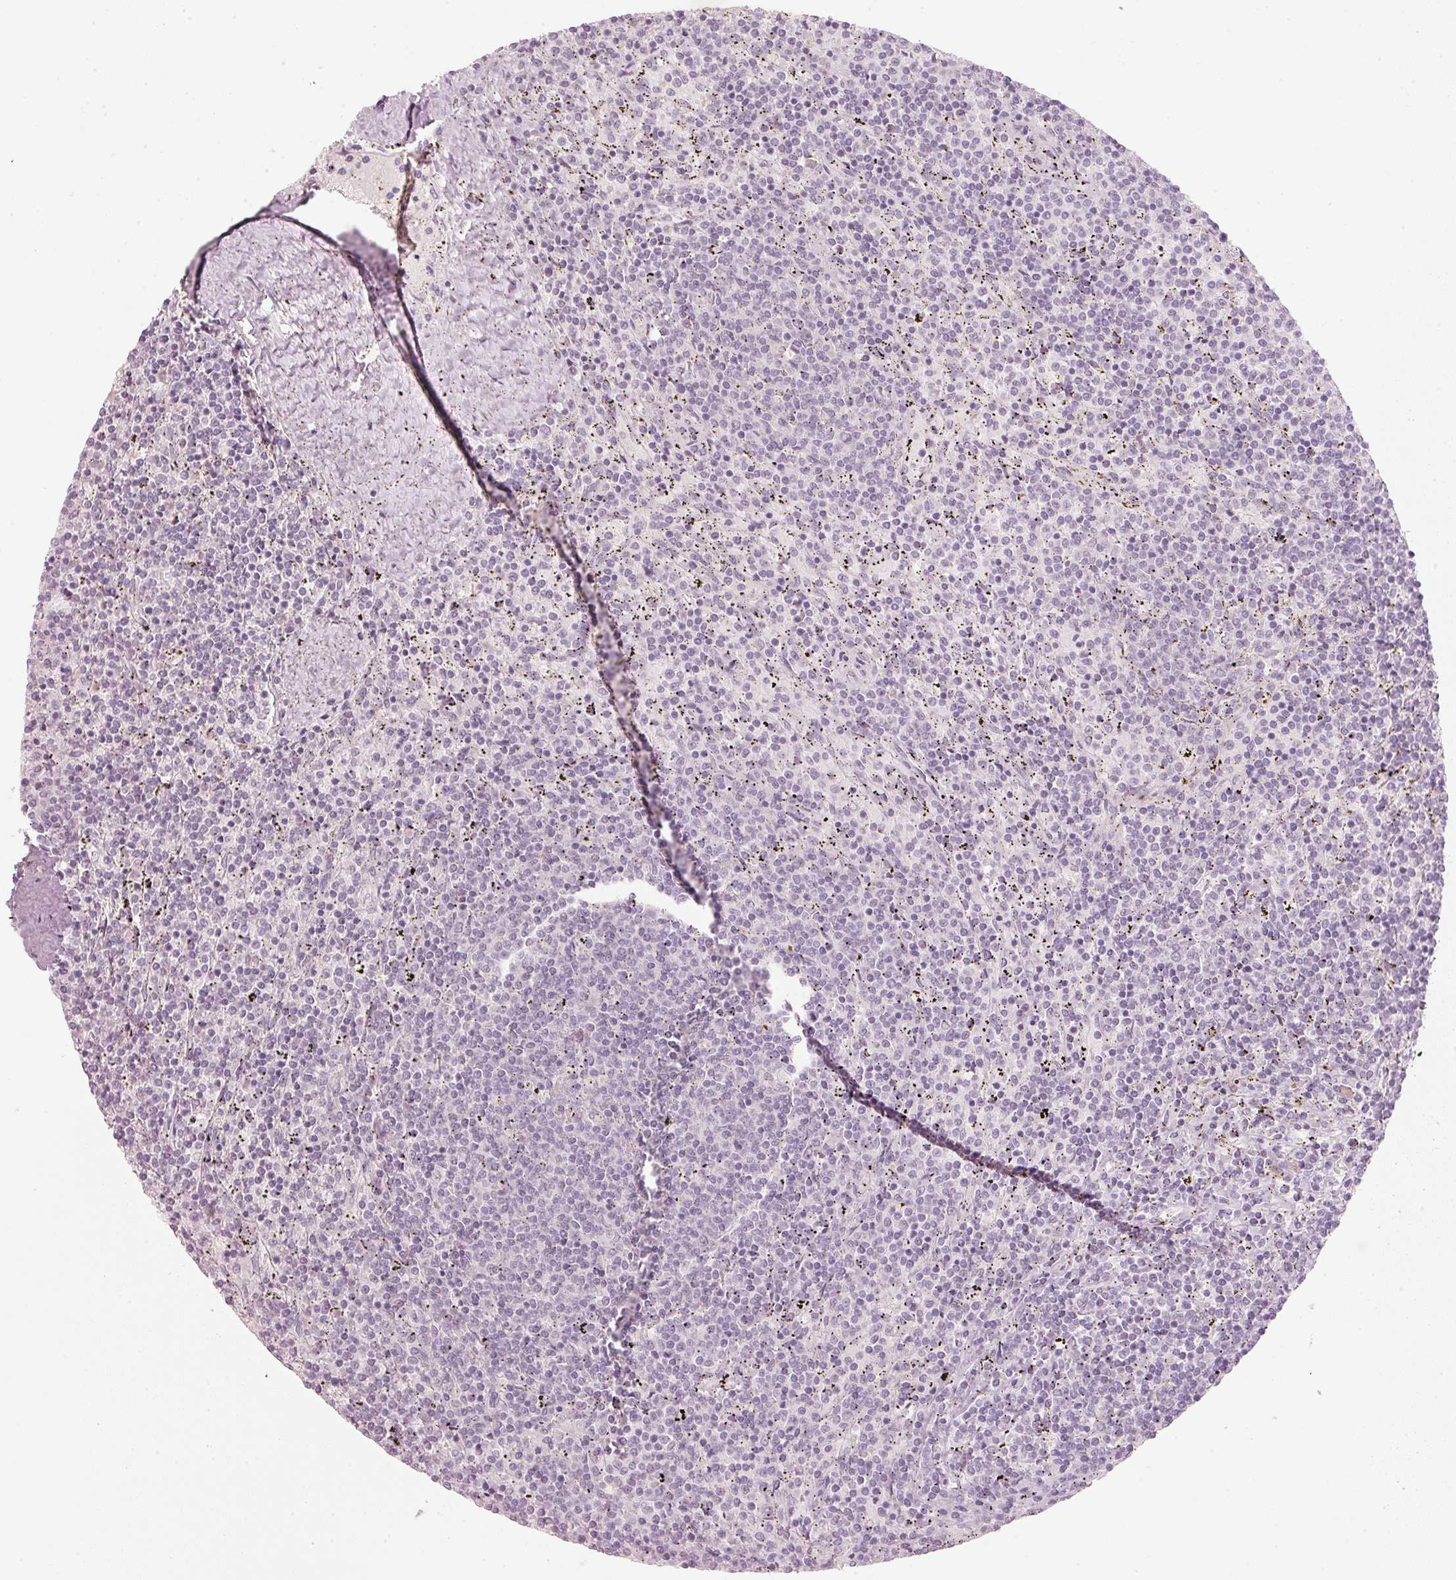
{"staining": {"intensity": "negative", "quantity": "none", "location": "none"}, "tissue": "lymphoma", "cell_type": "Tumor cells", "image_type": "cancer", "snomed": [{"axis": "morphology", "description": "Malignant lymphoma, non-Hodgkin's type, Low grade"}, {"axis": "topography", "description": "Spleen"}], "caption": "Immunohistochemistry image of lymphoma stained for a protein (brown), which exhibits no expression in tumor cells.", "gene": "STEAP1", "patient": {"sex": "female", "age": 50}}